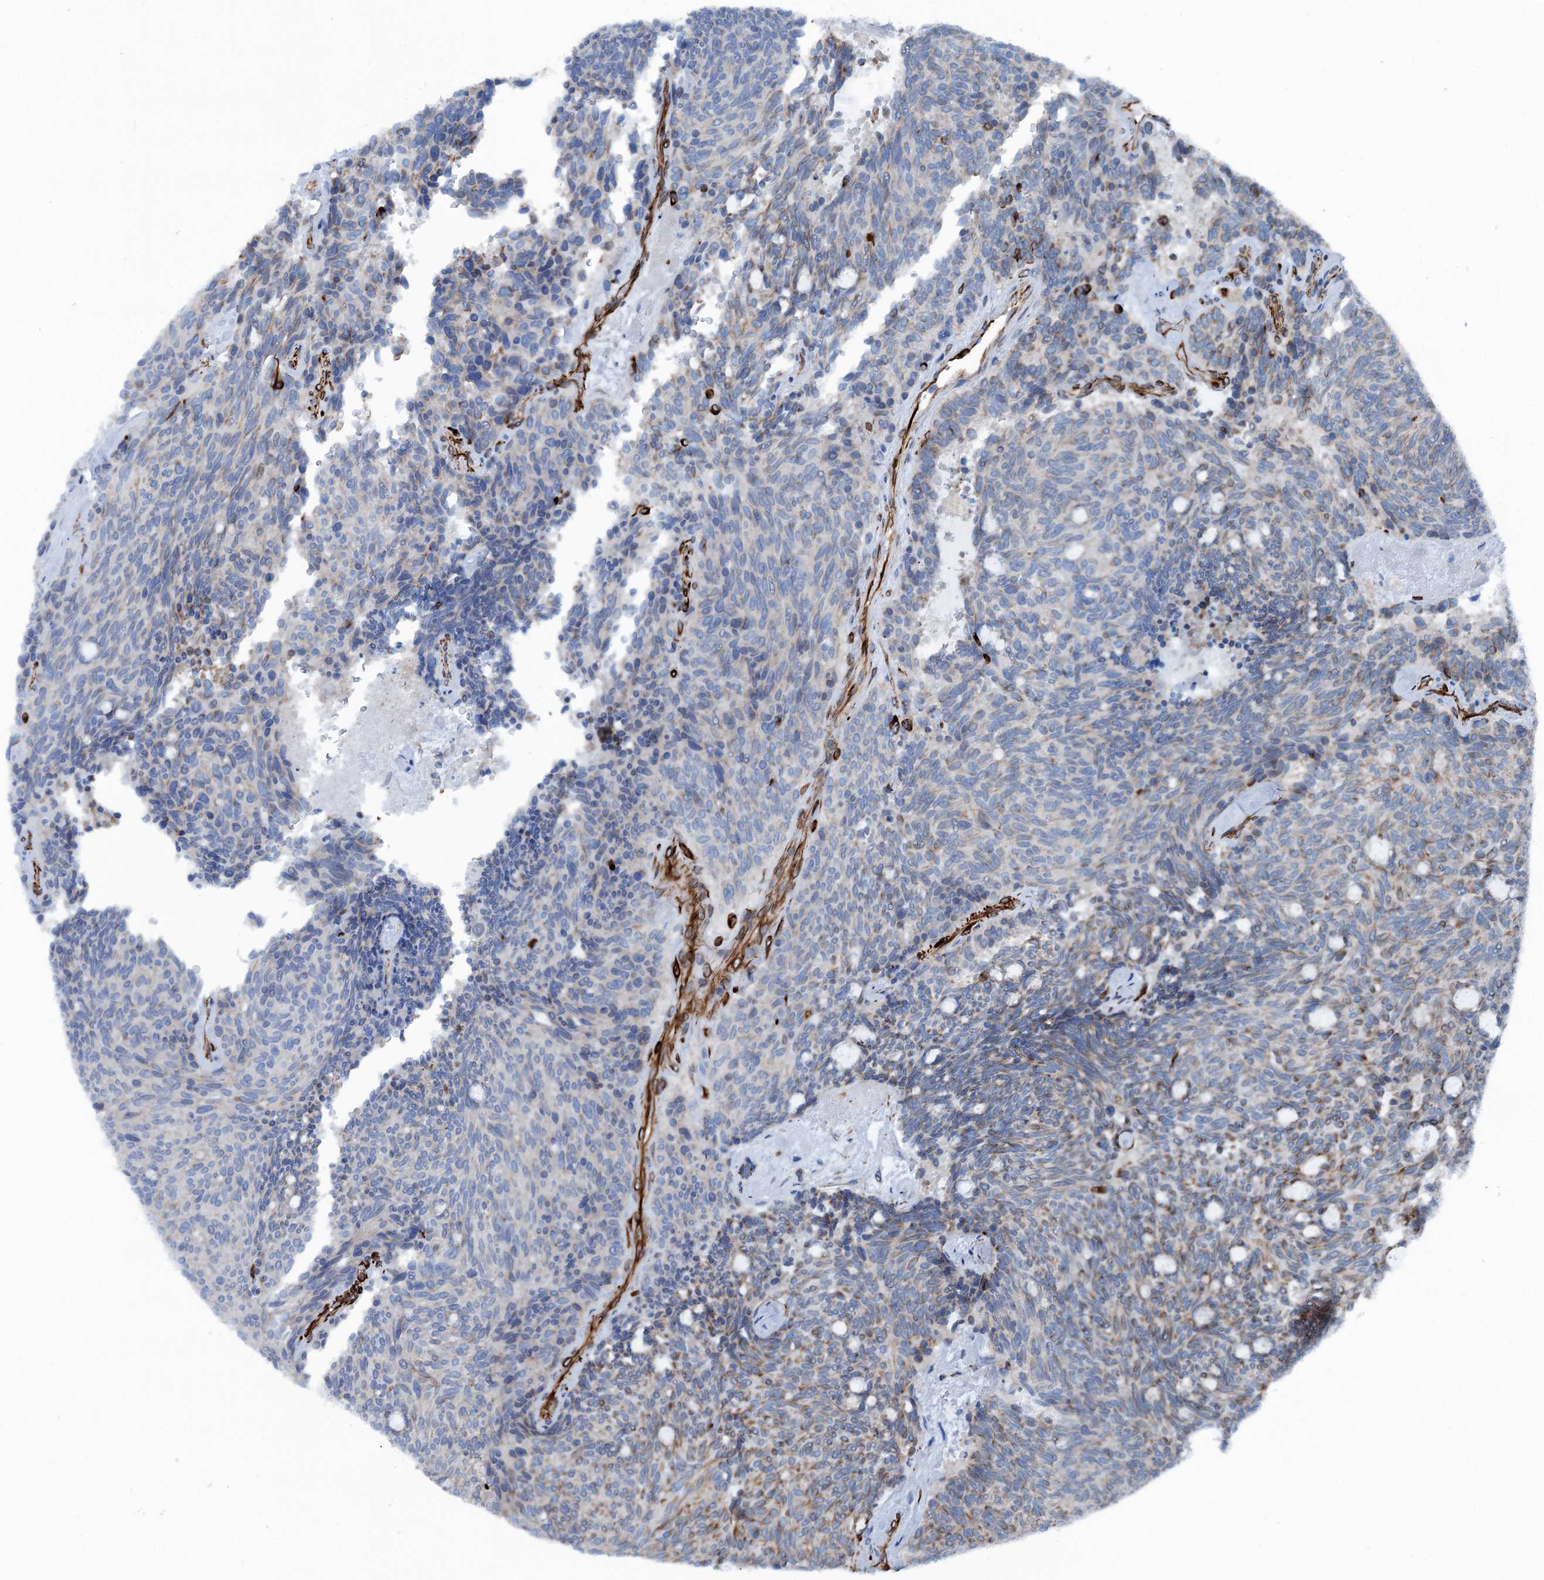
{"staining": {"intensity": "weak", "quantity": "<25%", "location": "cytoplasmic/membranous"}, "tissue": "carcinoid", "cell_type": "Tumor cells", "image_type": "cancer", "snomed": [{"axis": "morphology", "description": "Carcinoid, malignant, NOS"}, {"axis": "topography", "description": "Pancreas"}], "caption": "An immunohistochemistry (IHC) photomicrograph of malignant carcinoid is shown. There is no staining in tumor cells of malignant carcinoid.", "gene": "CALCOCO1", "patient": {"sex": "female", "age": 54}}